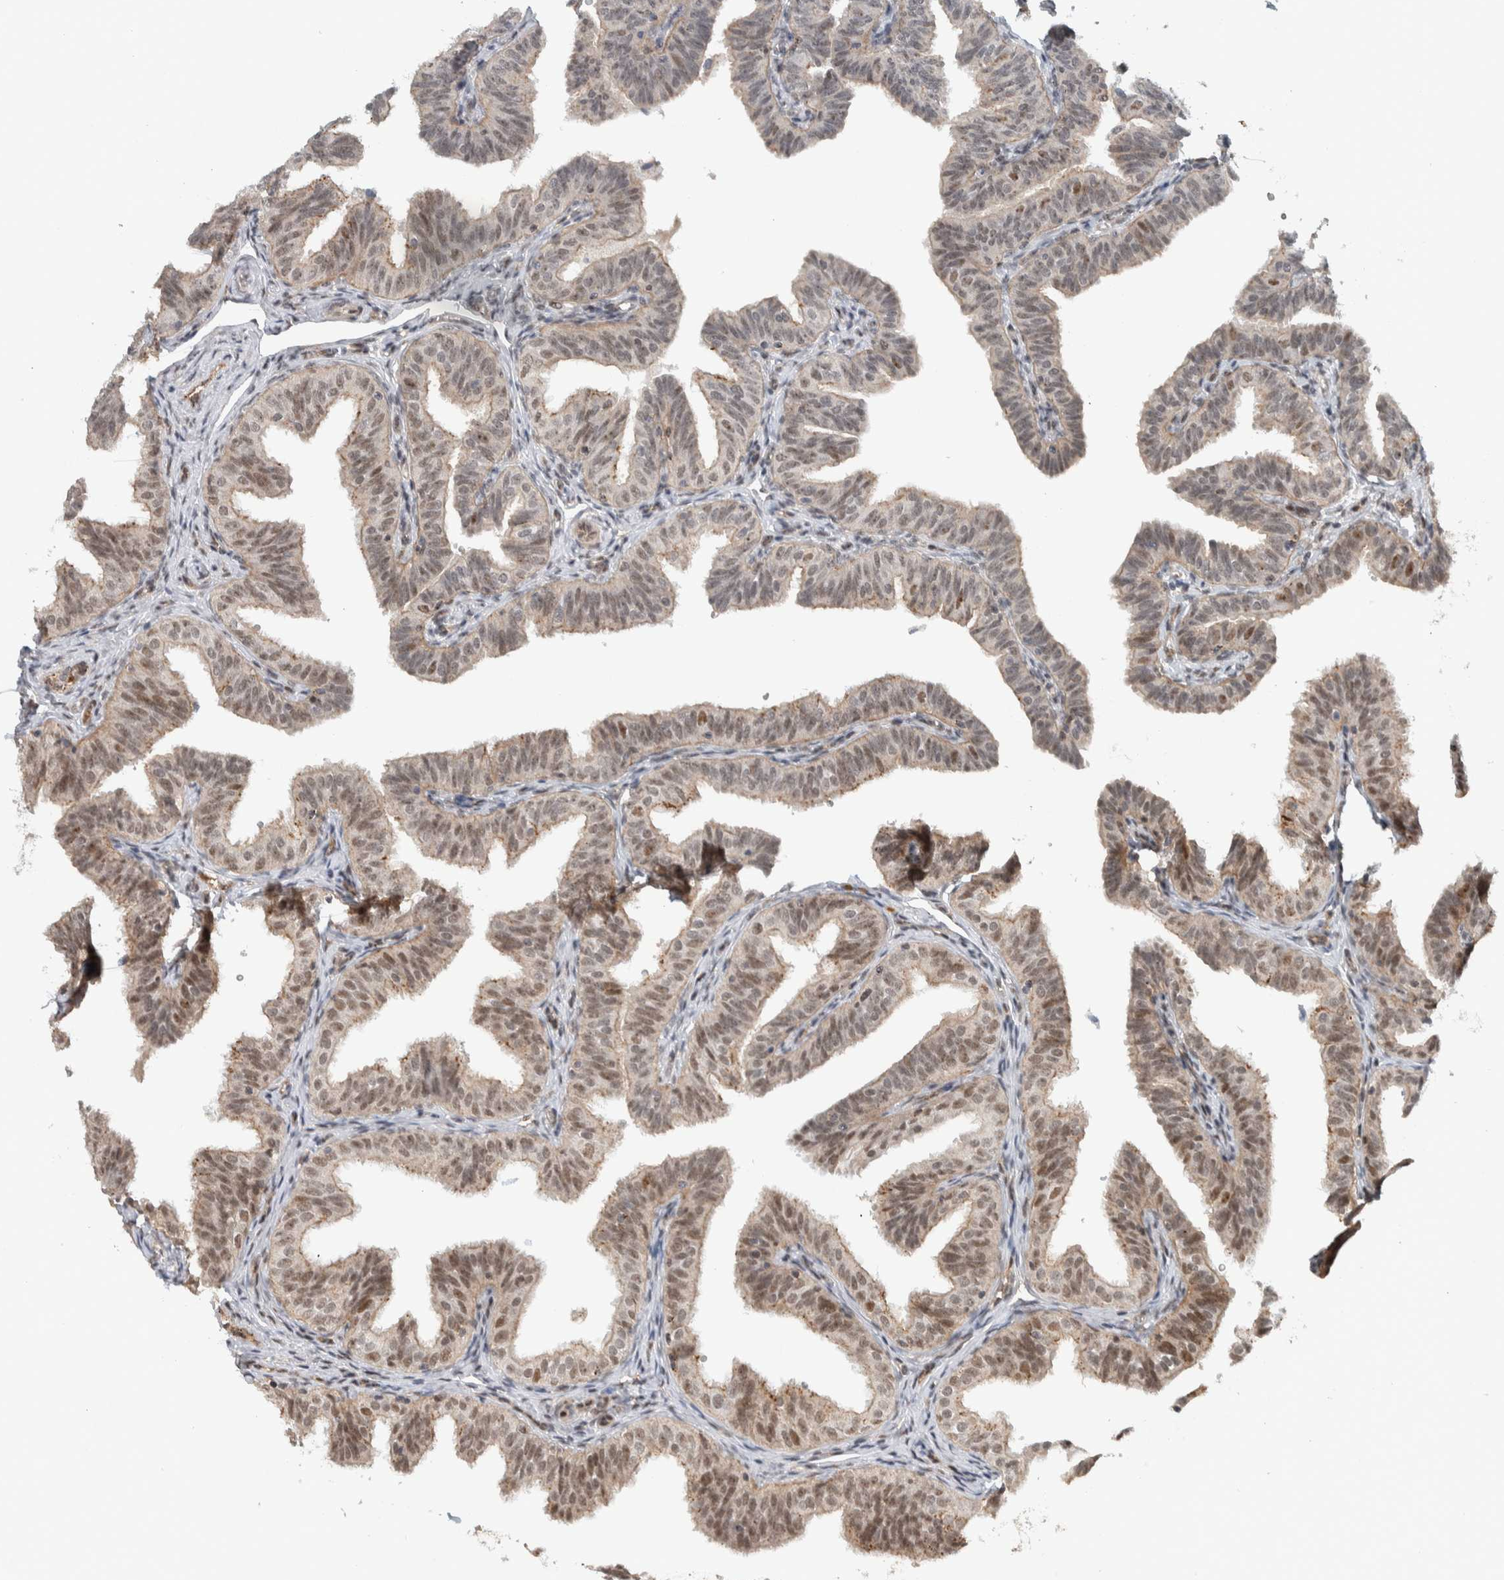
{"staining": {"intensity": "moderate", "quantity": "25%-75%", "location": "cytoplasmic/membranous,nuclear"}, "tissue": "fallopian tube", "cell_type": "Glandular cells", "image_type": "normal", "snomed": [{"axis": "morphology", "description": "Normal tissue, NOS"}, {"axis": "topography", "description": "Fallopian tube"}], "caption": "Immunohistochemistry (IHC) photomicrograph of normal human fallopian tube stained for a protein (brown), which exhibits medium levels of moderate cytoplasmic/membranous,nuclear positivity in approximately 25%-75% of glandular cells.", "gene": "ZFP91", "patient": {"sex": "female", "age": 35}}